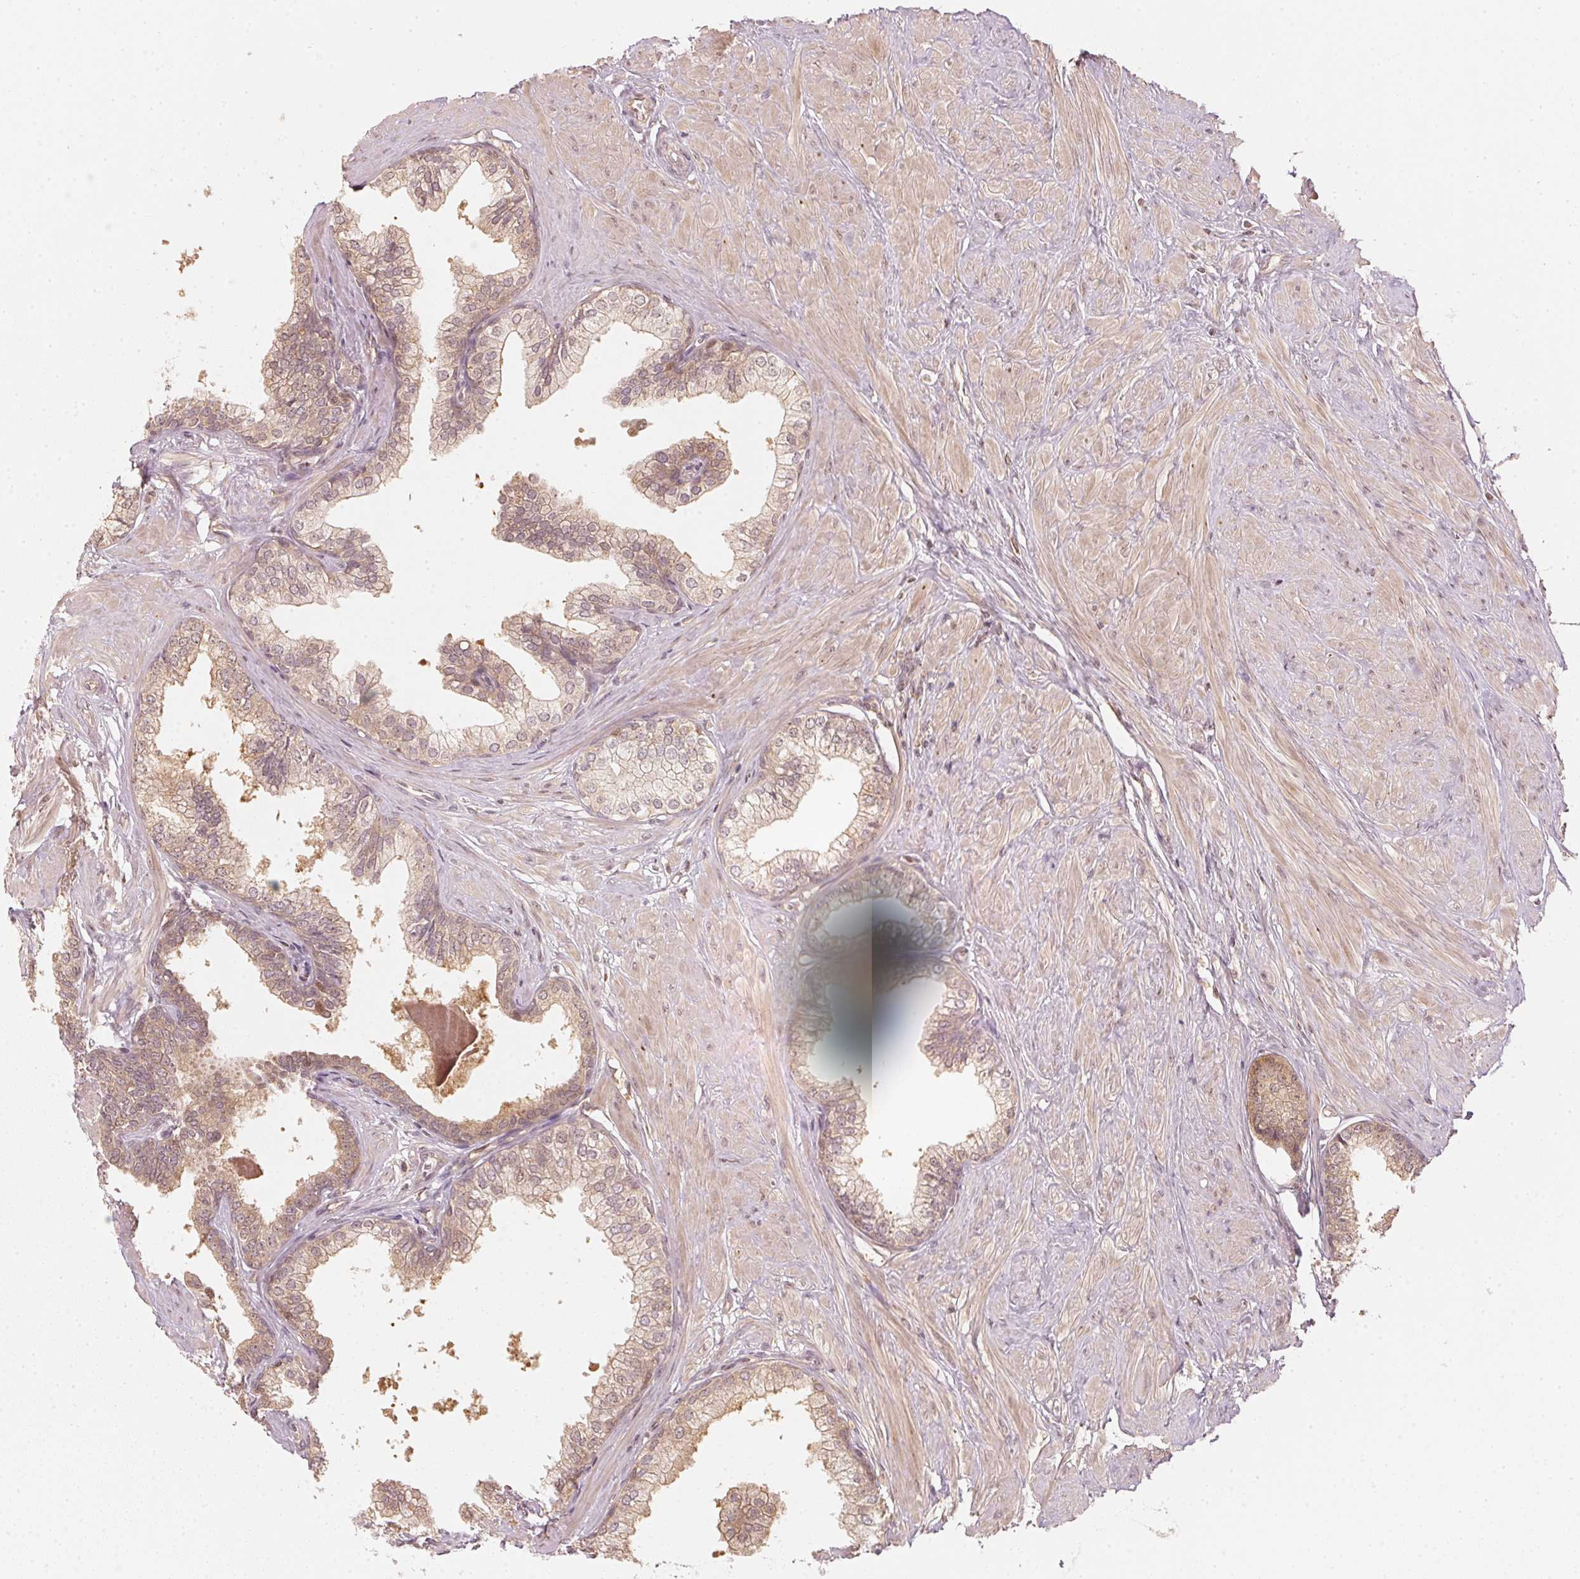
{"staining": {"intensity": "moderate", "quantity": ">75%", "location": "cytoplasmic/membranous,nuclear"}, "tissue": "prostate", "cell_type": "Glandular cells", "image_type": "normal", "snomed": [{"axis": "morphology", "description": "Normal tissue, NOS"}, {"axis": "topography", "description": "Prostate"}, {"axis": "topography", "description": "Peripheral nerve tissue"}], "caption": "High-power microscopy captured an immunohistochemistry (IHC) photomicrograph of normal prostate, revealing moderate cytoplasmic/membranous,nuclear expression in approximately >75% of glandular cells.", "gene": "UBE2L3", "patient": {"sex": "male", "age": 55}}